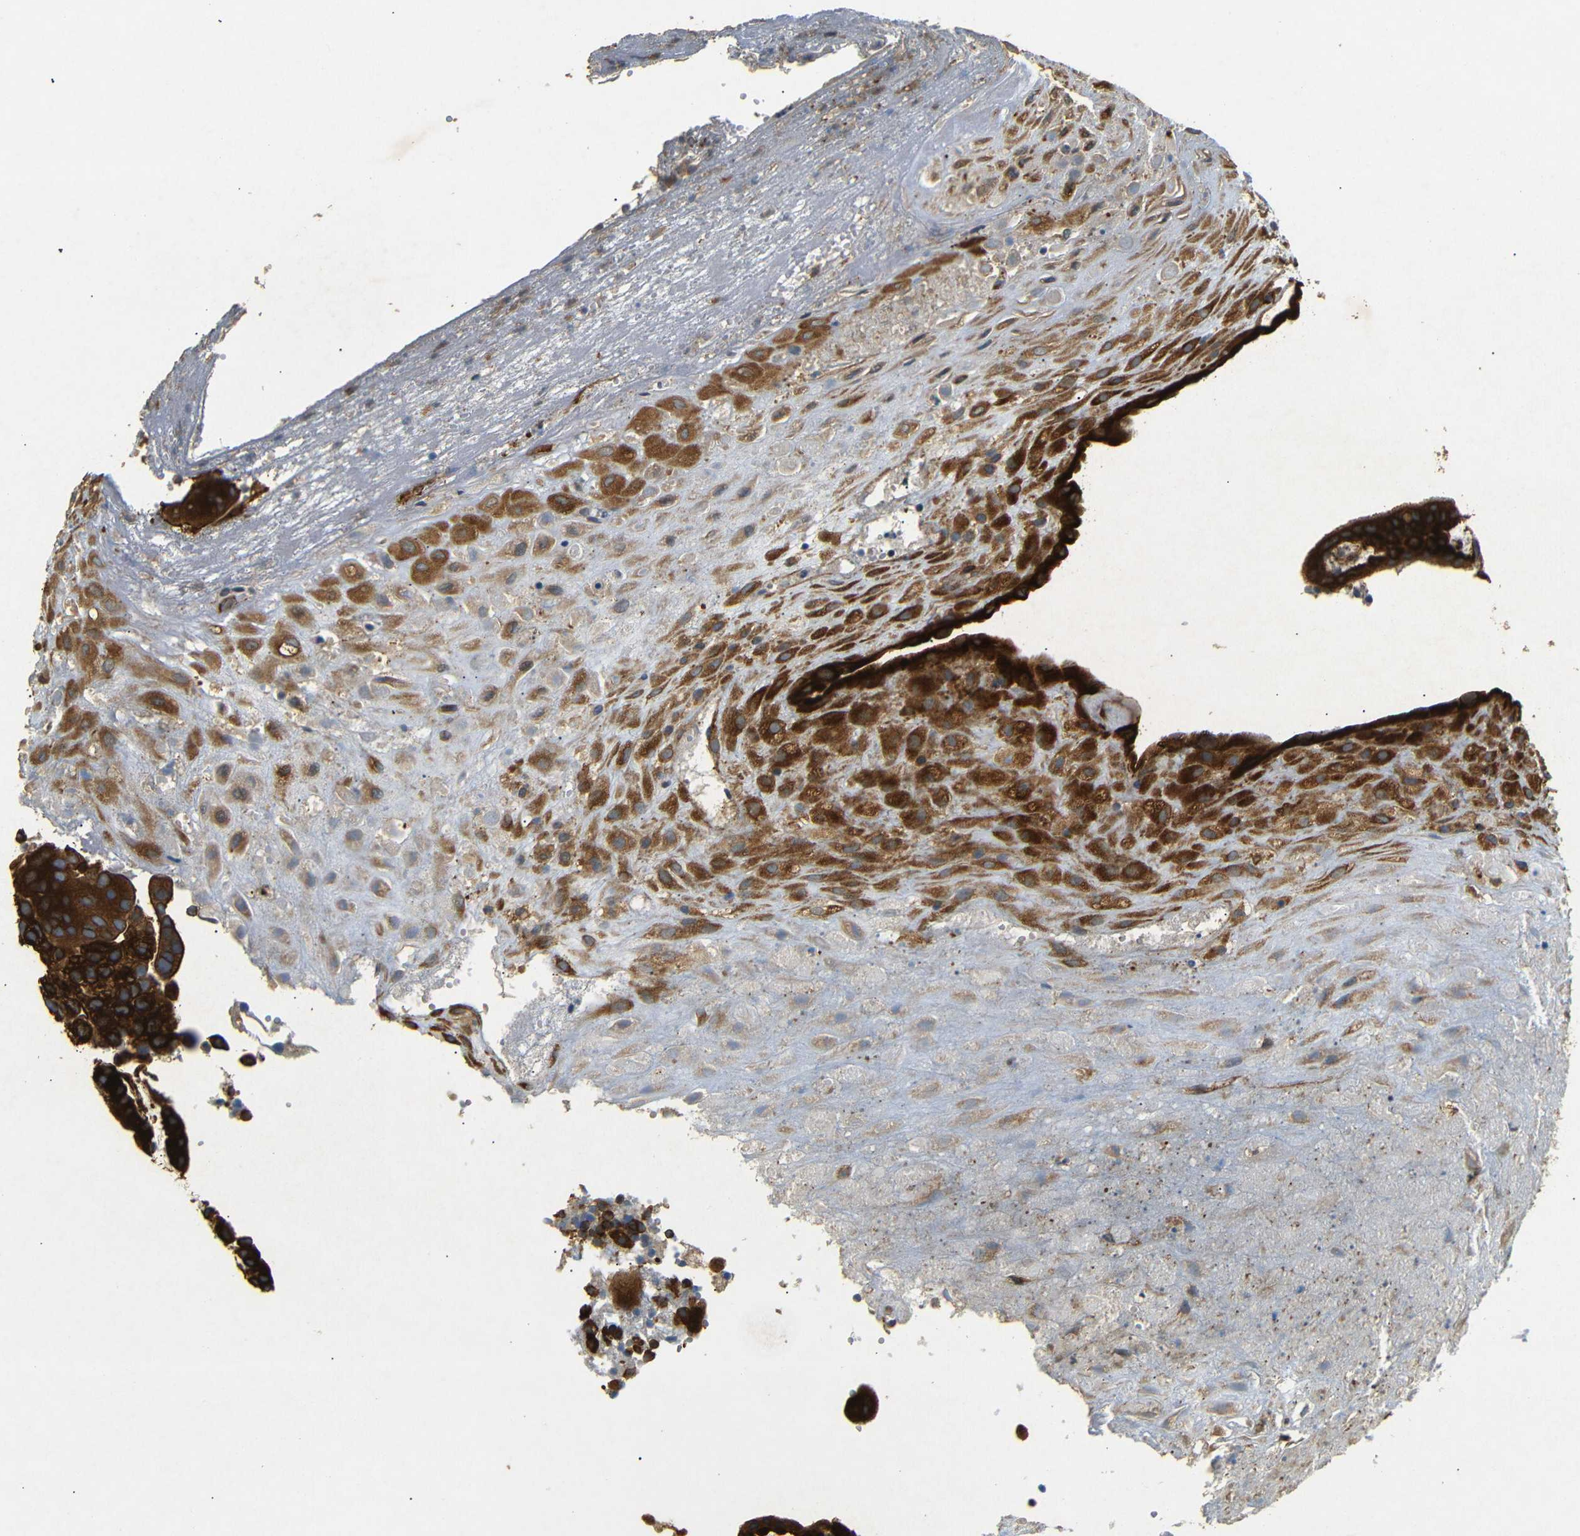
{"staining": {"intensity": "strong", "quantity": ">75%", "location": "cytoplasmic/membranous"}, "tissue": "placenta", "cell_type": "Decidual cells", "image_type": "normal", "snomed": [{"axis": "morphology", "description": "Normal tissue, NOS"}, {"axis": "topography", "description": "Placenta"}], "caption": "Immunohistochemical staining of normal human placenta reveals high levels of strong cytoplasmic/membranous positivity in about >75% of decidual cells.", "gene": "BTF3", "patient": {"sex": "female", "age": 18}}